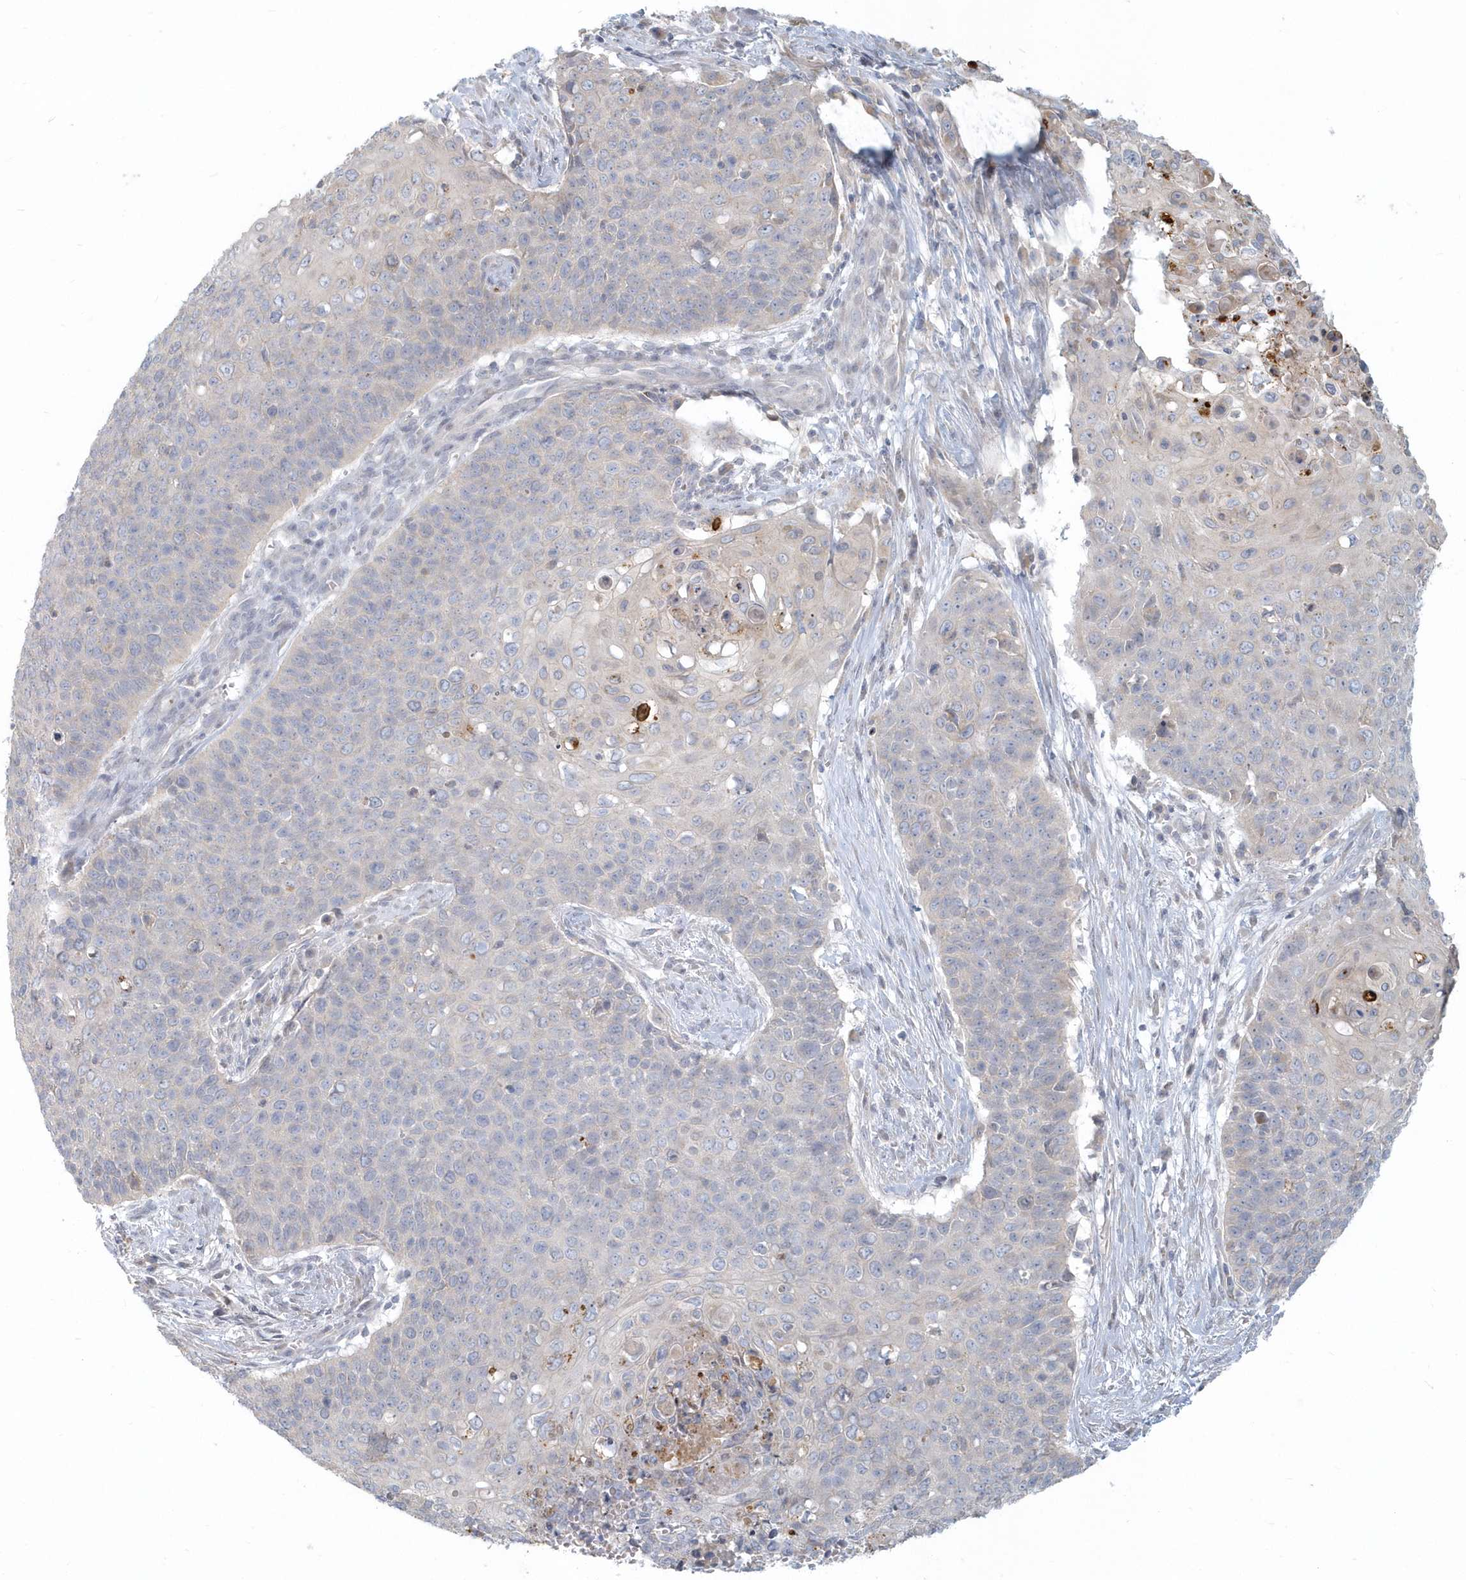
{"staining": {"intensity": "negative", "quantity": "none", "location": "none"}, "tissue": "cervical cancer", "cell_type": "Tumor cells", "image_type": "cancer", "snomed": [{"axis": "morphology", "description": "Squamous cell carcinoma, NOS"}, {"axis": "topography", "description": "Cervix"}], "caption": "This histopathology image is of cervical cancer stained with IHC to label a protein in brown with the nuclei are counter-stained blue. There is no positivity in tumor cells. The staining is performed using DAB (3,3'-diaminobenzidine) brown chromogen with nuclei counter-stained in using hematoxylin.", "gene": "NAPB", "patient": {"sex": "female", "age": 39}}